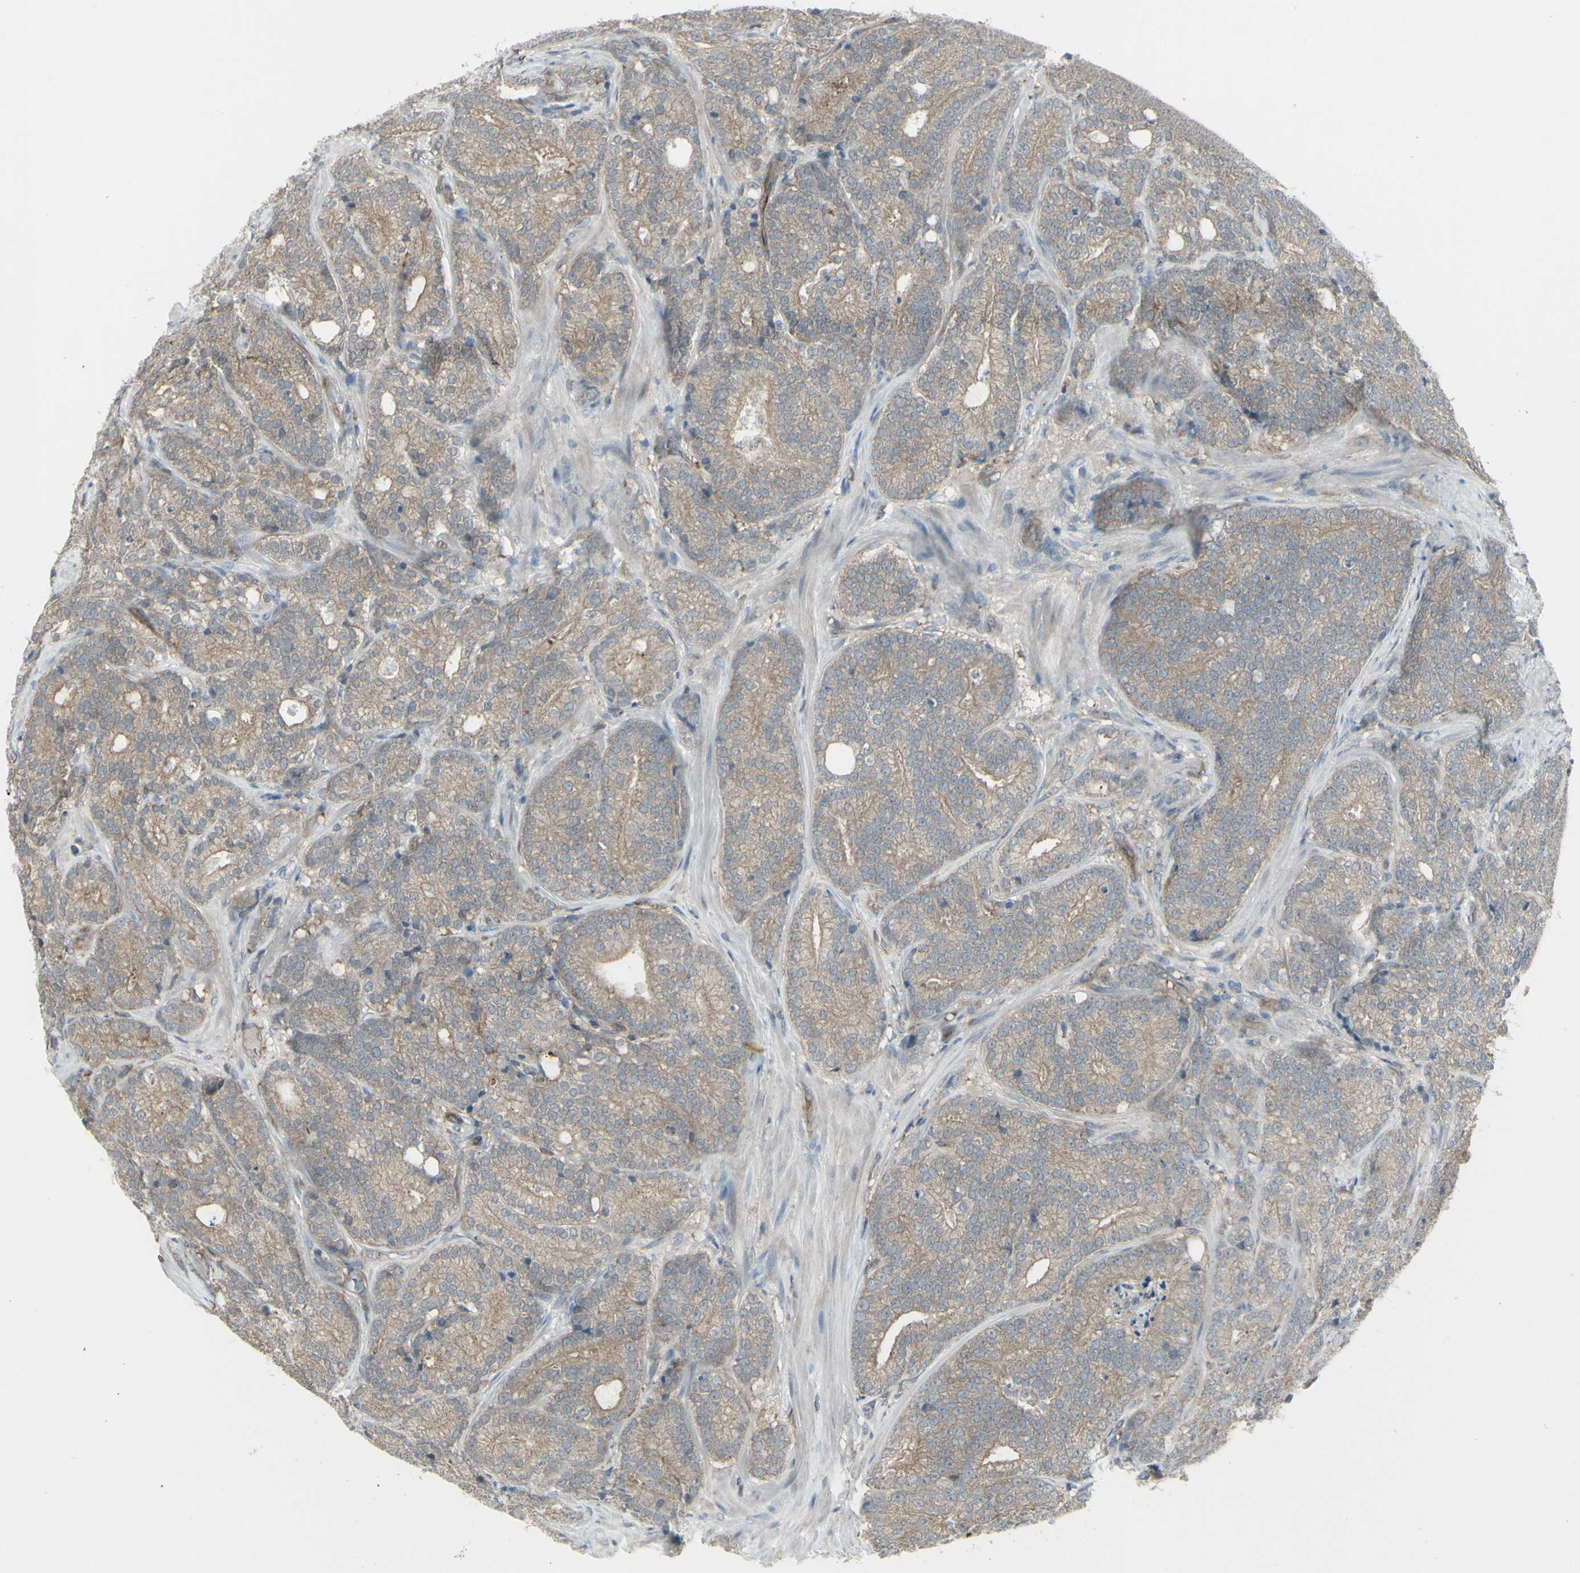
{"staining": {"intensity": "moderate", "quantity": ">75%", "location": "cytoplasmic/membranous"}, "tissue": "prostate cancer", "cell_type": "Tumor cells", "image_type": "cancer", "snomed": [{"axis": "morphology", "description": "Adenocarcinoma, High grade"}, {"axis": "topography", "description": "Prostate"}], "caption": "Human prostate cancer (adenocarcinoma (high-grade)) stained with a brown dye reveals moderate cytoplasmic/membranous positive staining in about >75% of tumor cells.", "gene": "GALNT6", "patient": {"sex": "male", "age": 61}}